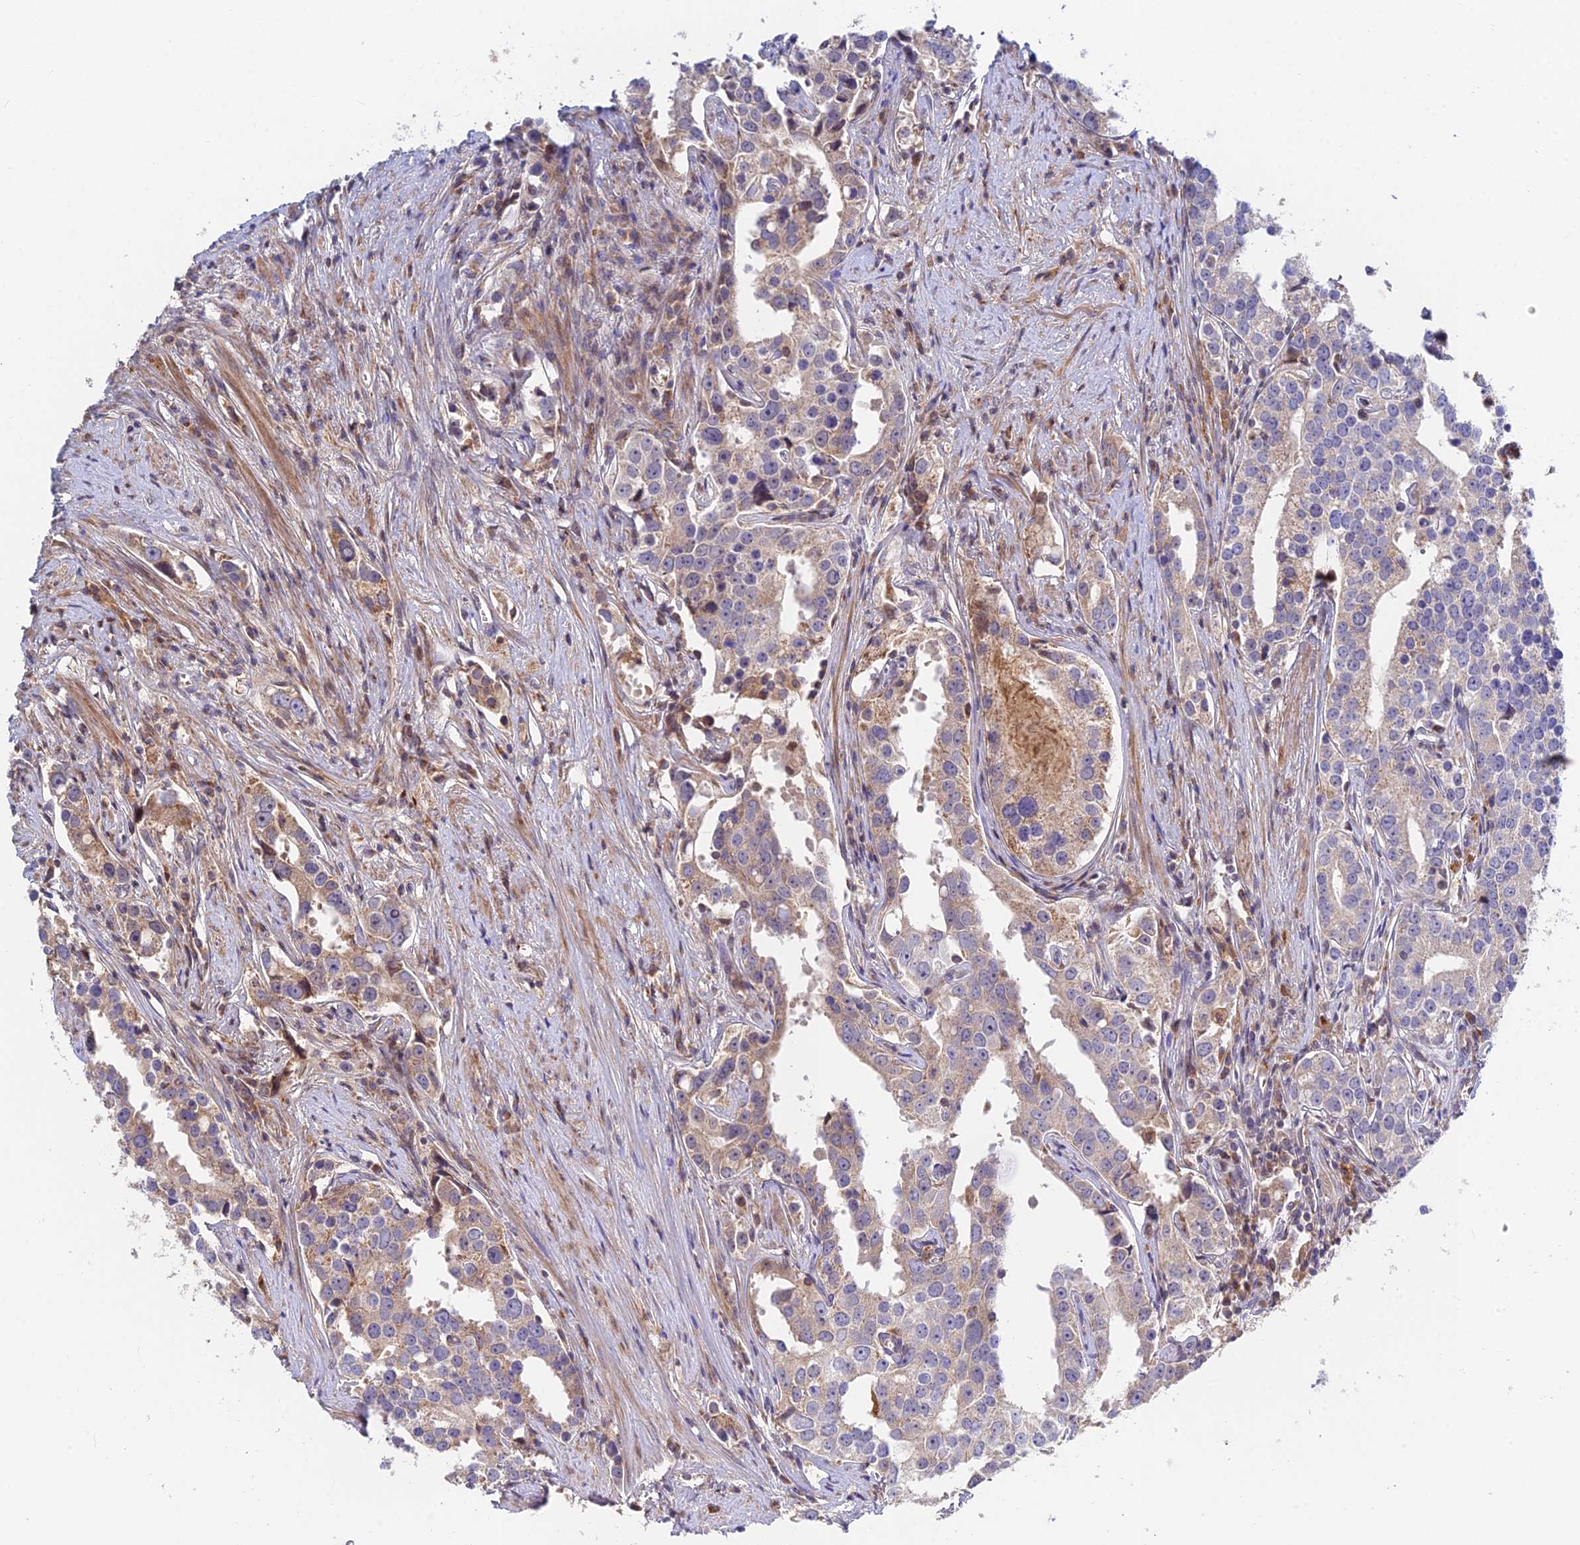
{"staining": {"intensity": "weak", "quantity": "<25%", "location": "cytoplasmic/membranous"}, "tissue": "prostate cancer", "cell_type": "Tumor cells", "image_type": "cancer", "snomed": [{"axis": "morphology", "description": "Adenocarcinoma, High grade"}, {"axis": "topography", "description": "Prostate"}], "caption": "Tumor cells are negative for brown protein staining in prostate cancer (high-grade adenocarcinoma).", "gene": "FUOM", "patient": {"sex": "male", "age": 71}}